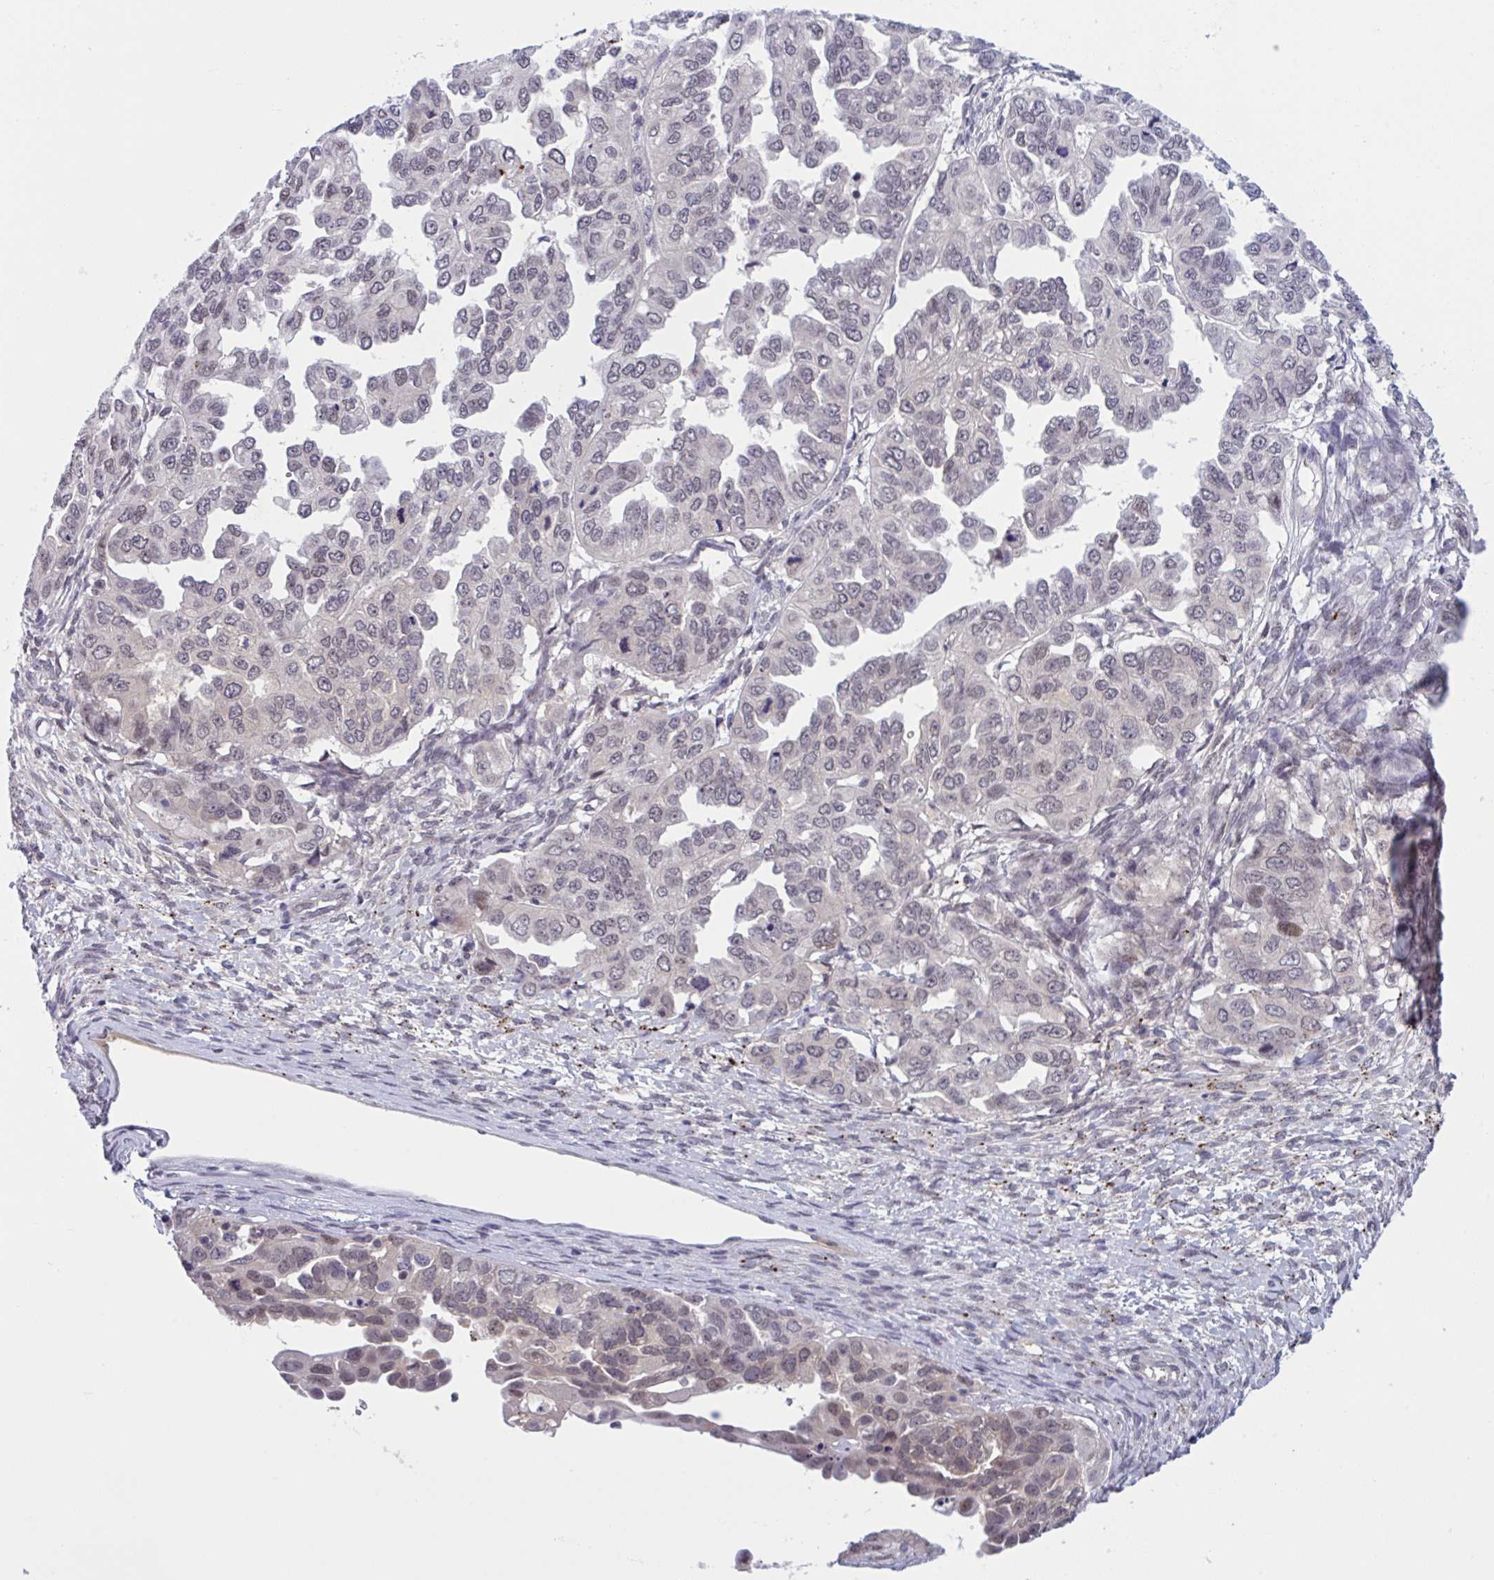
{"staining": {"intensity": "weak", "quantity": "<25%", "location": "nuclear"}, "tissue": "ovarian cancer", "cell_type": "Tumor cells", "image_type": "cancer", "snomed": [{"axis": "morphology", "description": "Cystadenocarcinoma, serous, NOS"}, {"axis": "topography", "description": "Ovary"}], "caption": "IHC micrograph of neoplastic tissue: ovarian cancer stained with DAB (3,3'-diaminobenzidine) demonstrates no significant protein staining in tumor cells.", "gene": "TTC7B", "patient": {"sex": "female", "age": 53}}